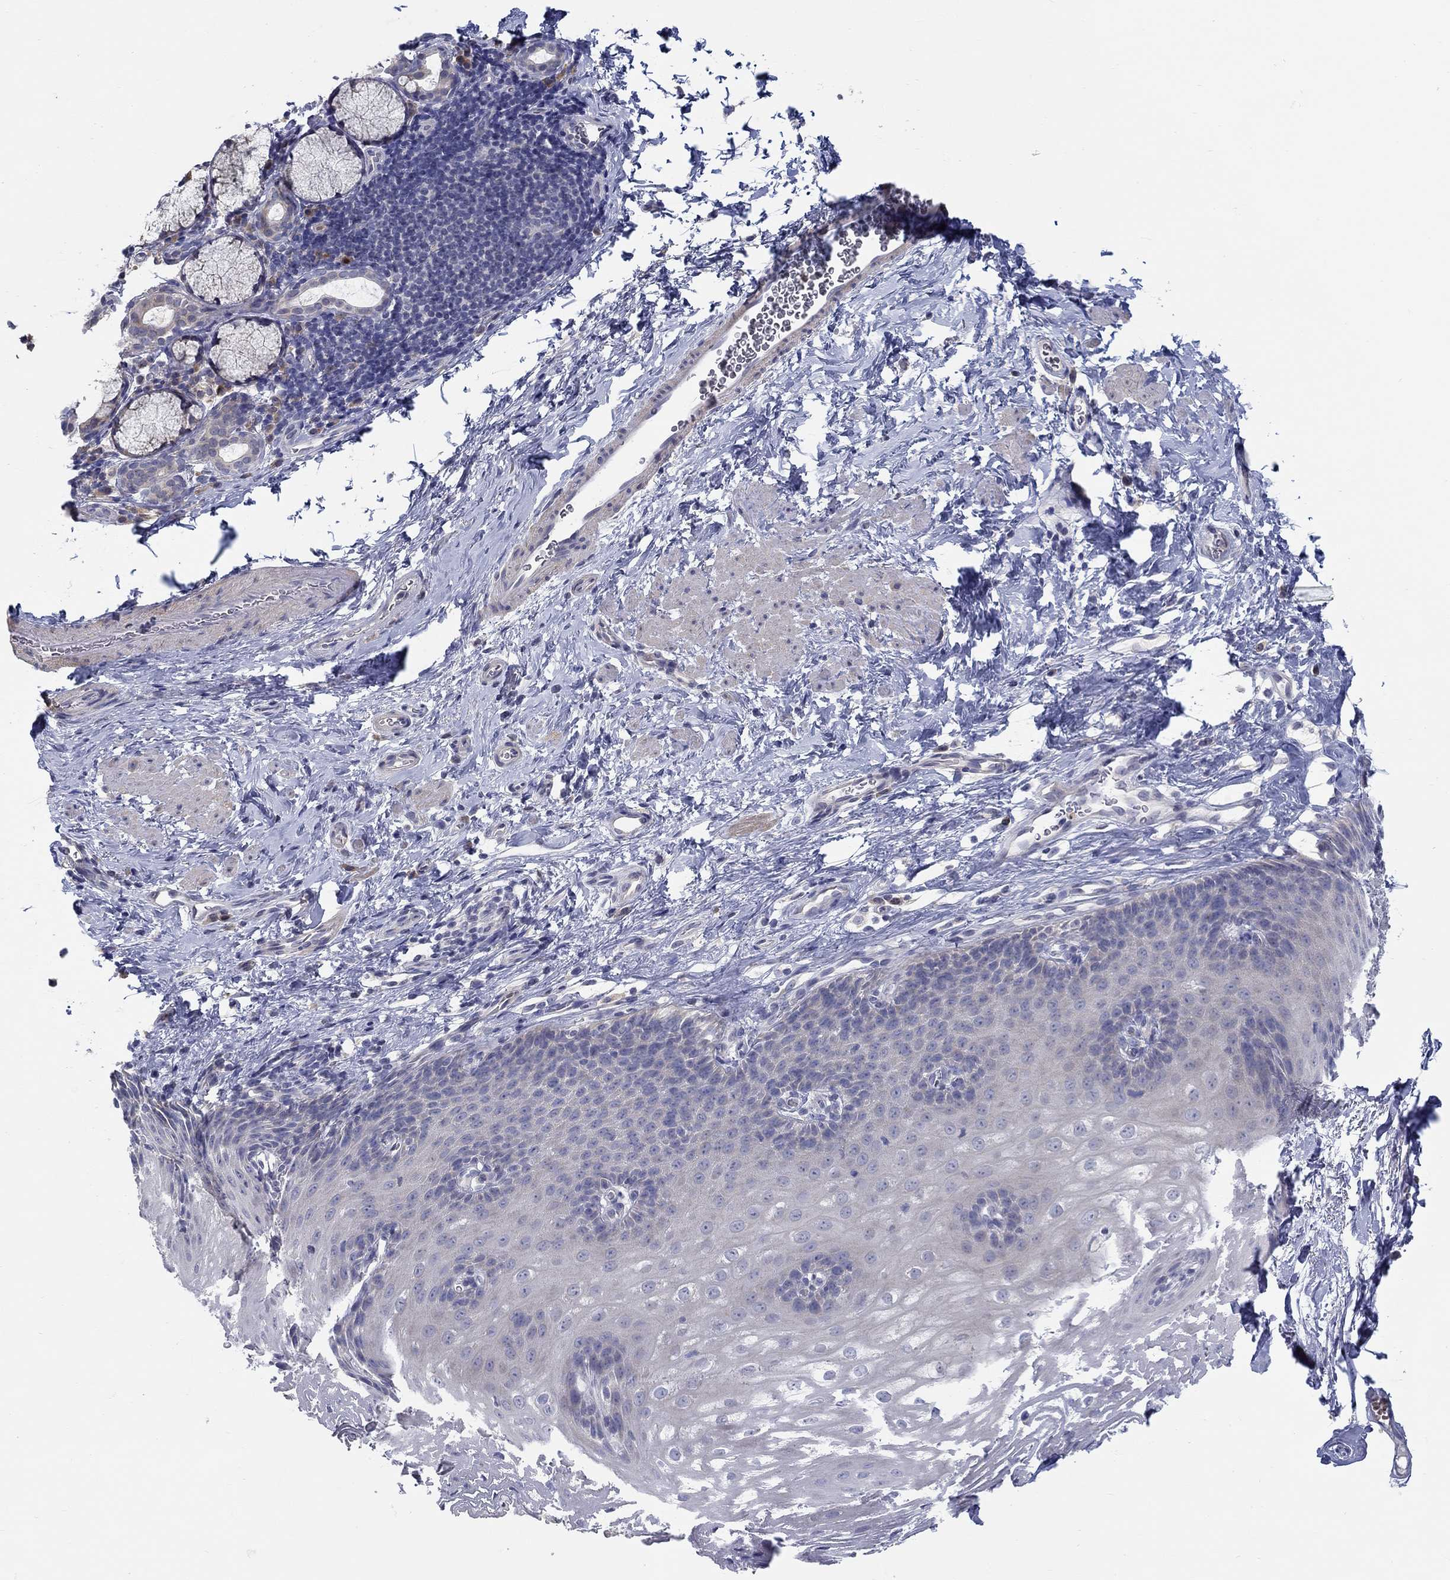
{"staining": {"intensity": "negative", "quantity": "none", "location": "none"}, "tissue": "esophagus", "cell_type": "Squamous epithelial cells", "image_type": "normal", "snomed": [{"axis": "morphology", "description": "Normal tissue, NOS"}, {"axis": "topography", "description": "Esophagus"}], "caption": "A histopathology image of esophagus stained for a protein exhibits no brown staining in squamous epithelial cells.", "gene": "ABCA4", "patient": {"sex": "male", "age": 64}}